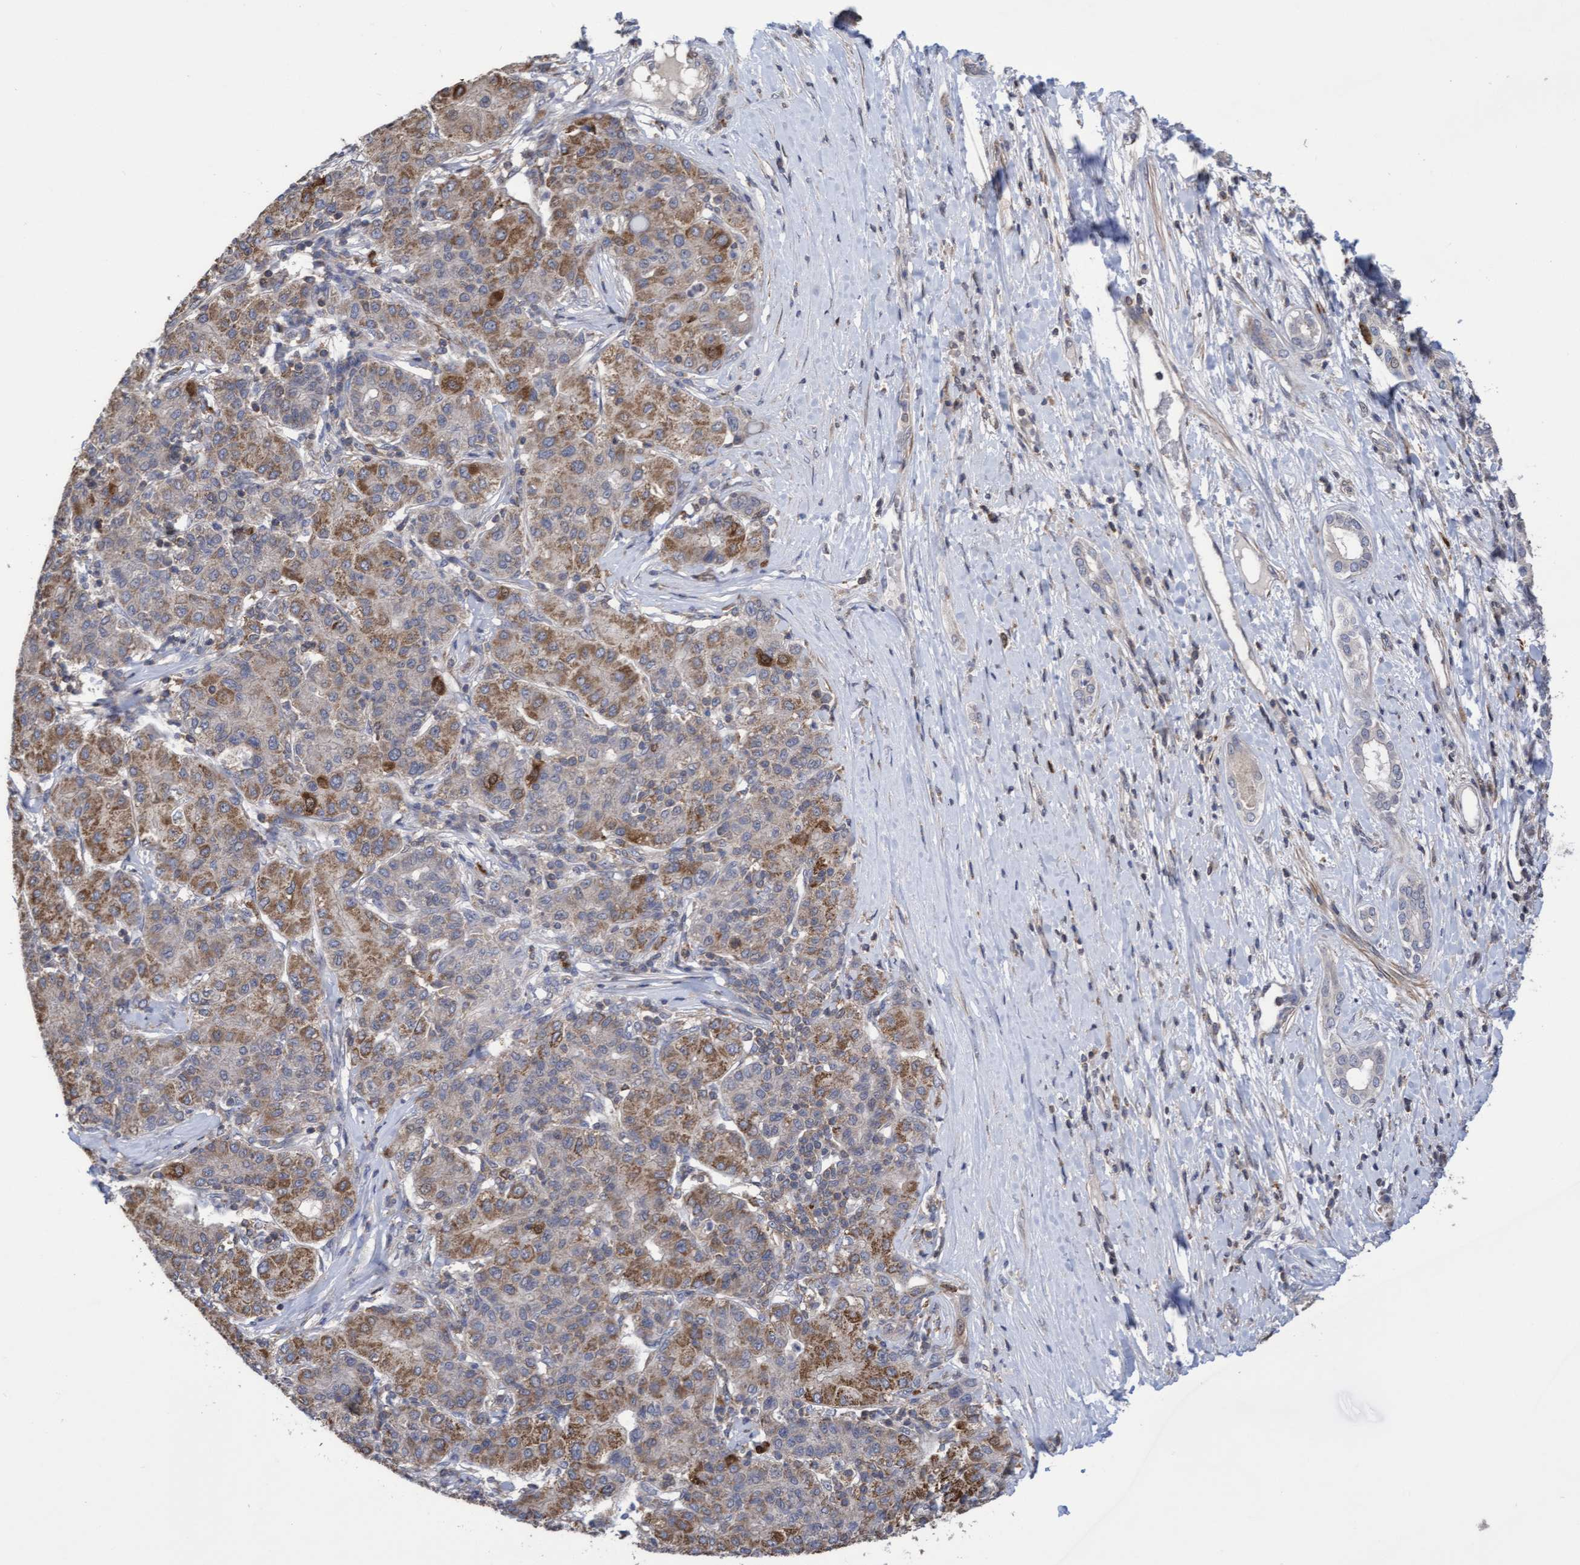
{"staining": {"intensity": "moderate", "quantity": ">75%", "location": "cytoplasmic/membranous"}, "tissue": "liver cancer", "cell_type": "Tumor cells", "image_type": "cancer", "snomed": [{"axis": "morphology", "description": "Carcinoma, Hepatocellular, NOS"}, {"axis": "topography", "description": "Liver"}], "caption": "Human liver cancer (hepatocellular carcinoma) stained for a protein (brown) demonstrates moderate cytoplasmic/membranous positive staining in about >75% of tumor cells.", "gene": "SLBP", "patient": {"sex": "male", "age": 65}}